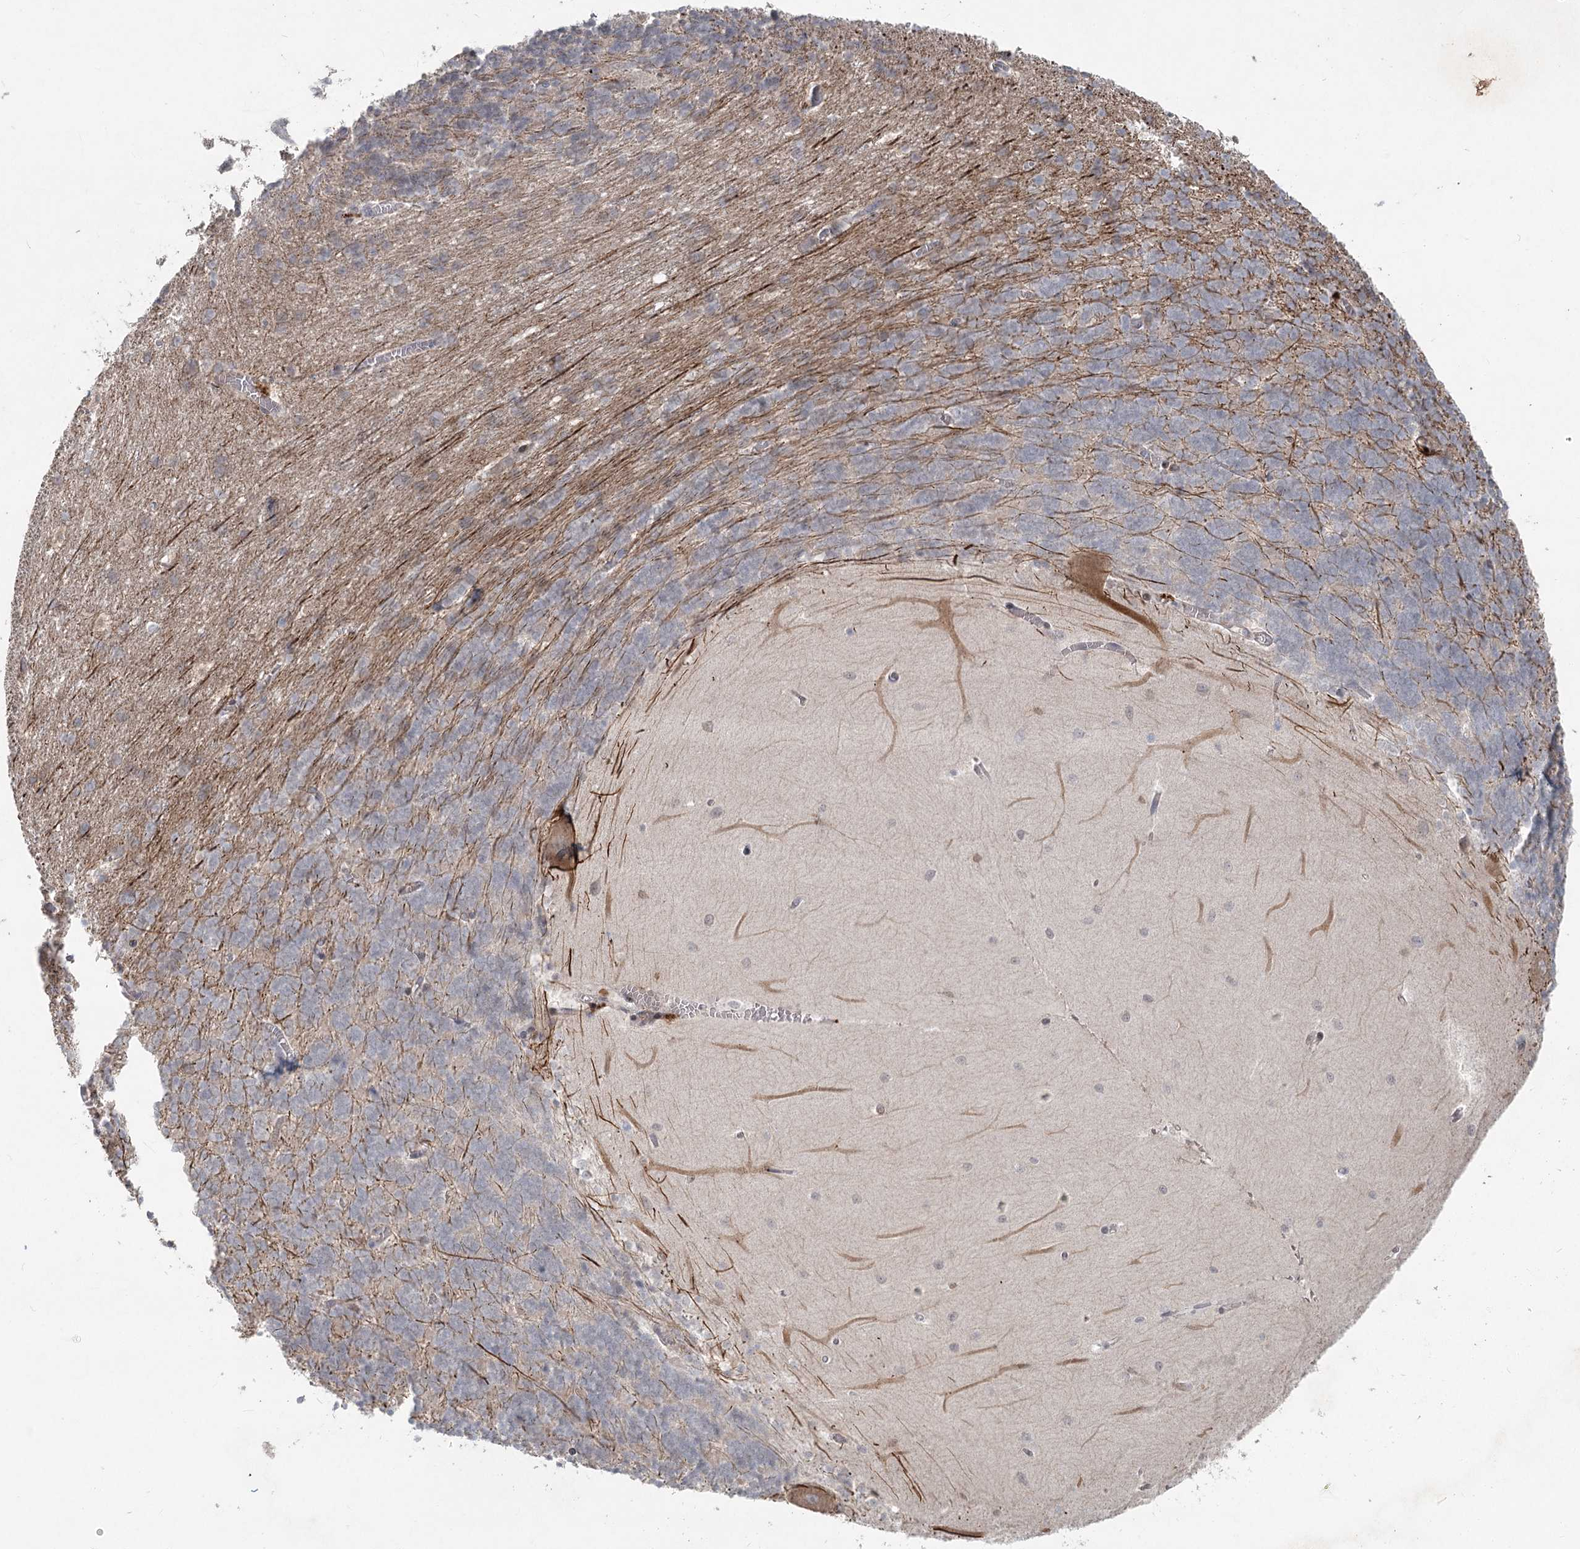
{"staining": {"intensity": "negative", "quantity": "none", "location": "none"}, "tissue": "cerebellum", "cell_type": "Cells in granular layer", "image_type": "normal", "snomed": [{"axis": "morphology", "description": "Normal tissue, NOS"}, {"axis": "topography", "description": "Cerebellum"}], "caption": "Immunohistochemical staining of benign cerebellum shows no significant expression in cells in granular layer. (DAB immunohistochemistry (IHC), high magnification).", "gene": "LRP2BP", "patient": {"sex": "male", "age": 37}}